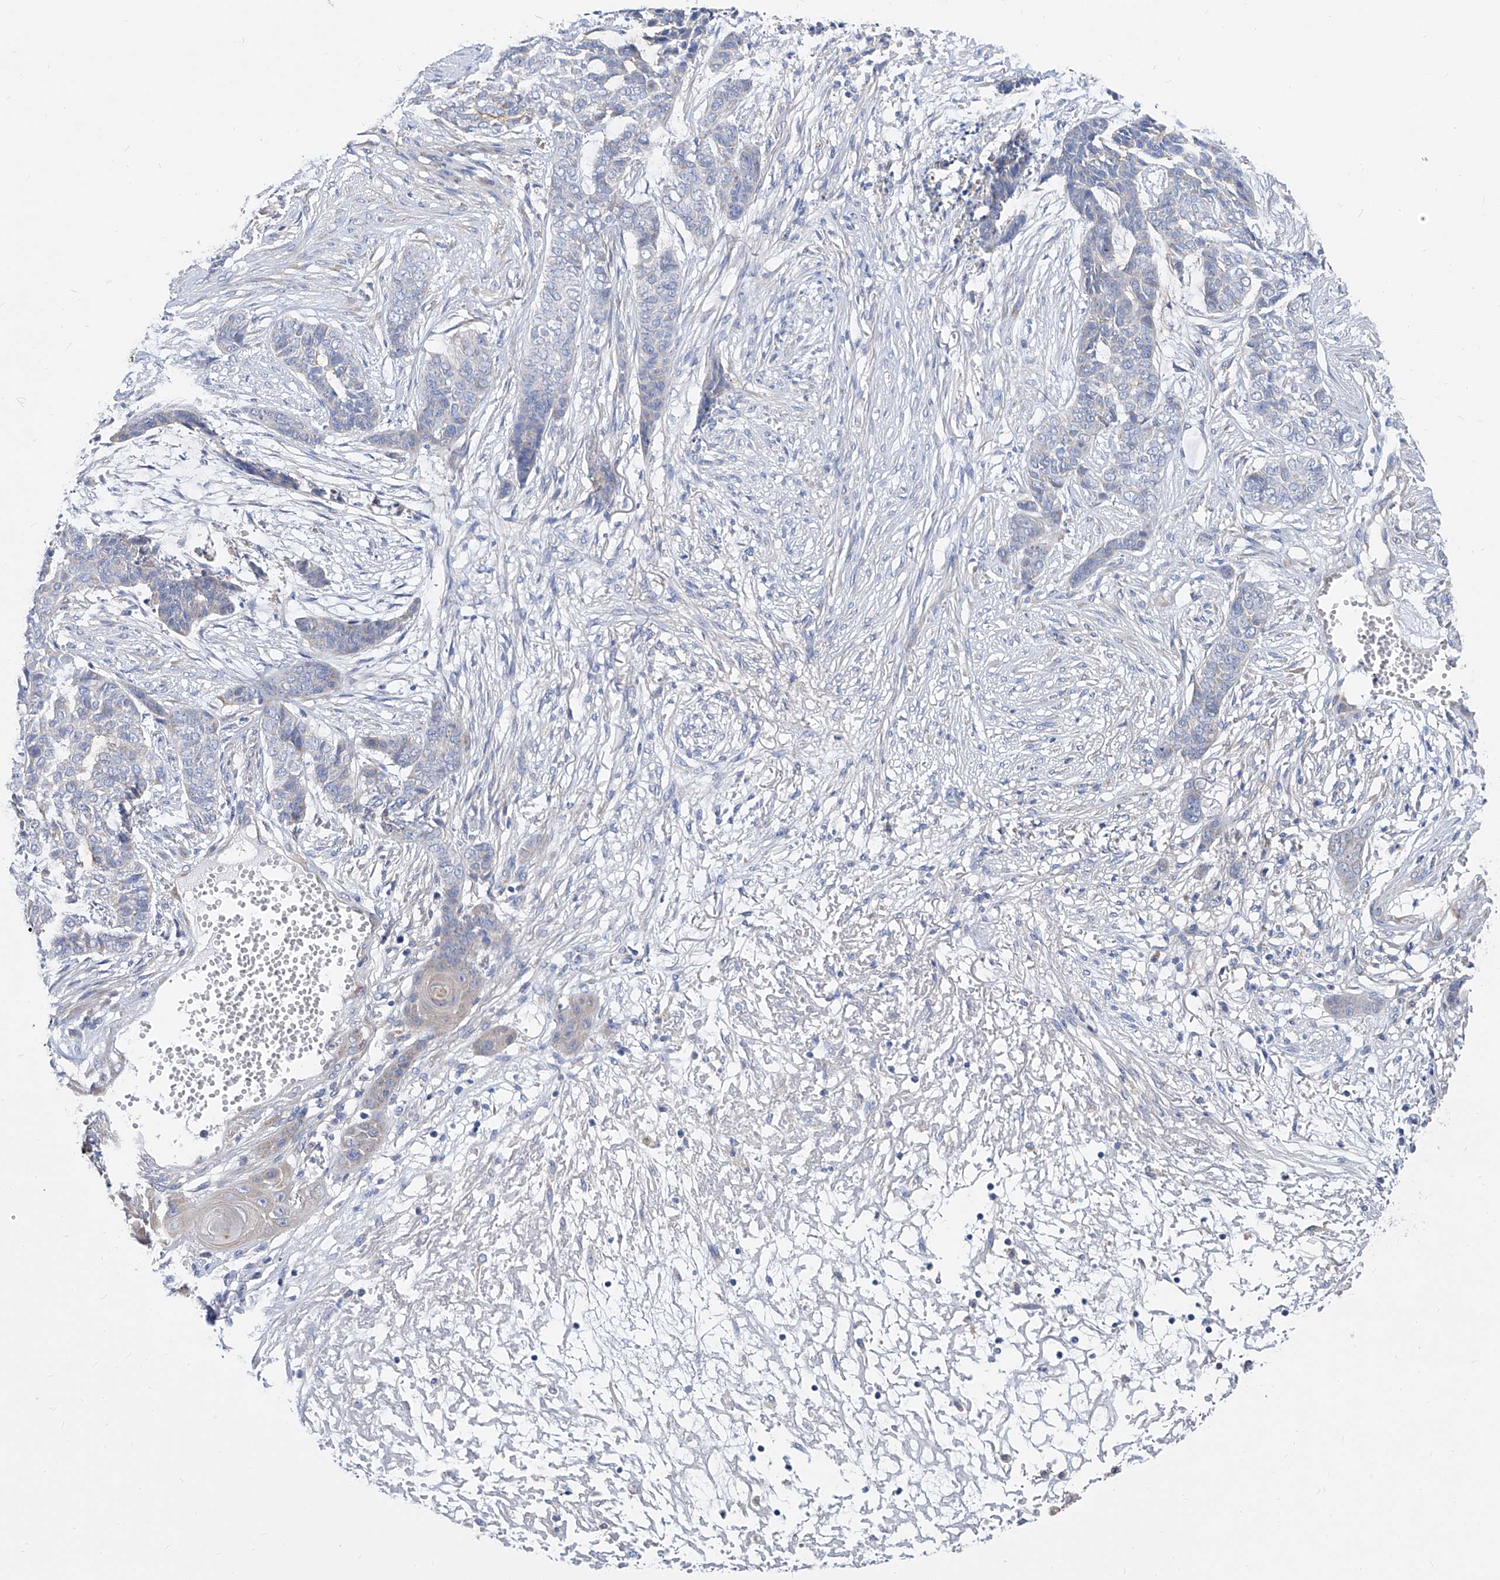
{"staining": {"intensity": "negative", "quantity": "none", "location": "none"}, "tissue": "skin cancer", "cell_type": "Tumor cells", "image_type": "cancer", "snomed": [{"axis": "morphology", "description": "Basal cell carcinoma"}, {"axis": "topography", "description": "Skin"}], "caption": "Protein analysis of skin basal cell carcinoma shows no significant expression in tumor cells.", "gene": "UFL1", "patient": {"sex": "female", "age": 64}}